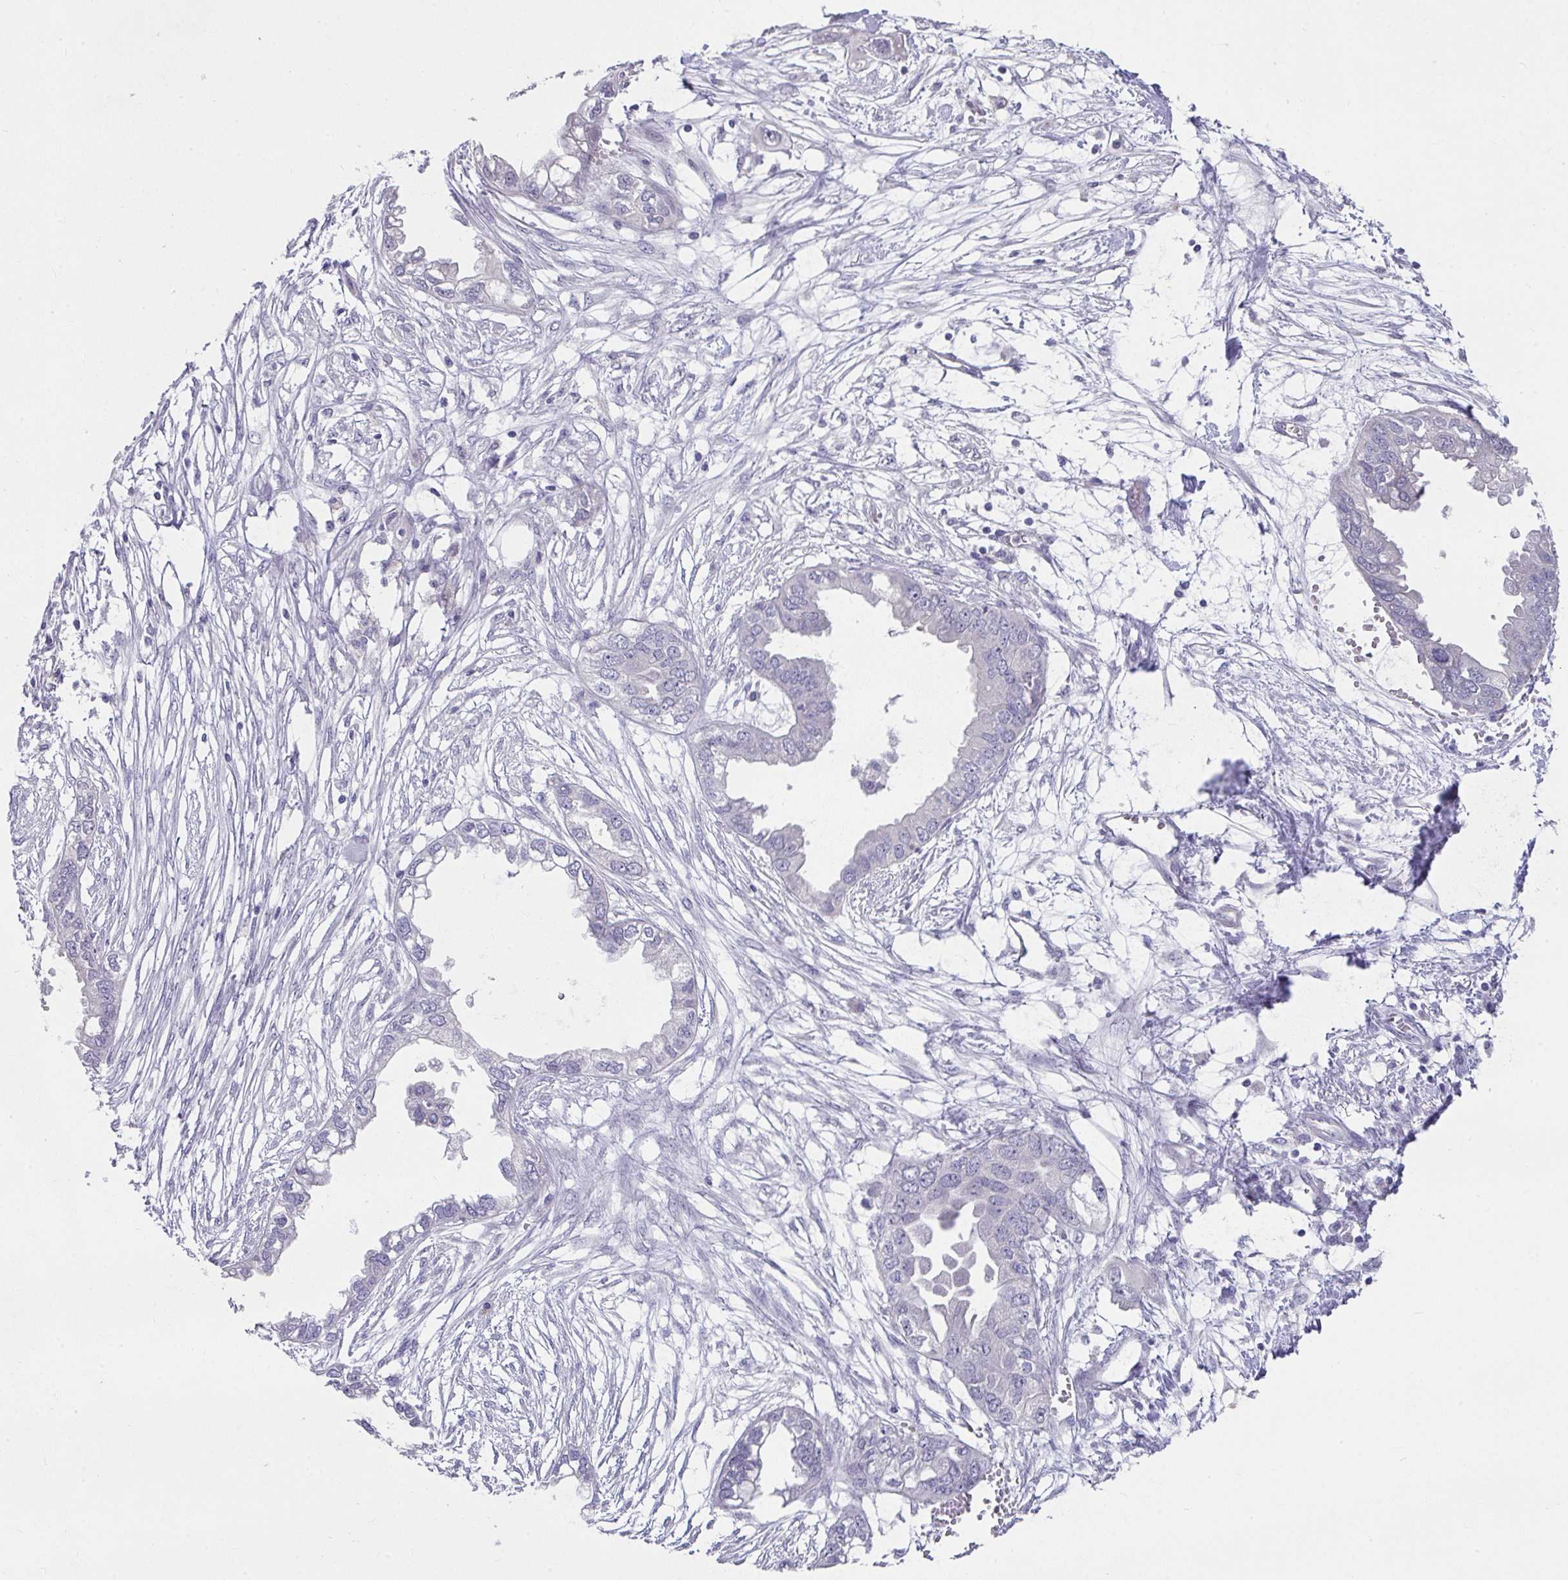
{"staining": {"intensity": "negative", "quantity": "none", "location": "none"}, "tissue": "endometrial cancer", "cell_type": "Tumor cells", "image_type": "cancer", "snomed": [{"axis": "morphology", "description": "Adenocarcinoma, NOS"}, {"axis": "morphology", "description": "Adenocarcinoma, metastatic, NOS"}, {"axis": "topography", "description": "Adipose tissue"}, {"axis": "topography", "description": "Endometrium"}], "caption": "Immunohistochemistry (IHC) image of endometrial cancer stained for a protein (brown), which shows no staining in tumor cells. Brightfield microscopy of IHC stained with DAB (brown) and hematoxylin (blue), captured at high magnification.", "gene": "GLTPD2", "patient": {"sex": "female", "age": 67}}